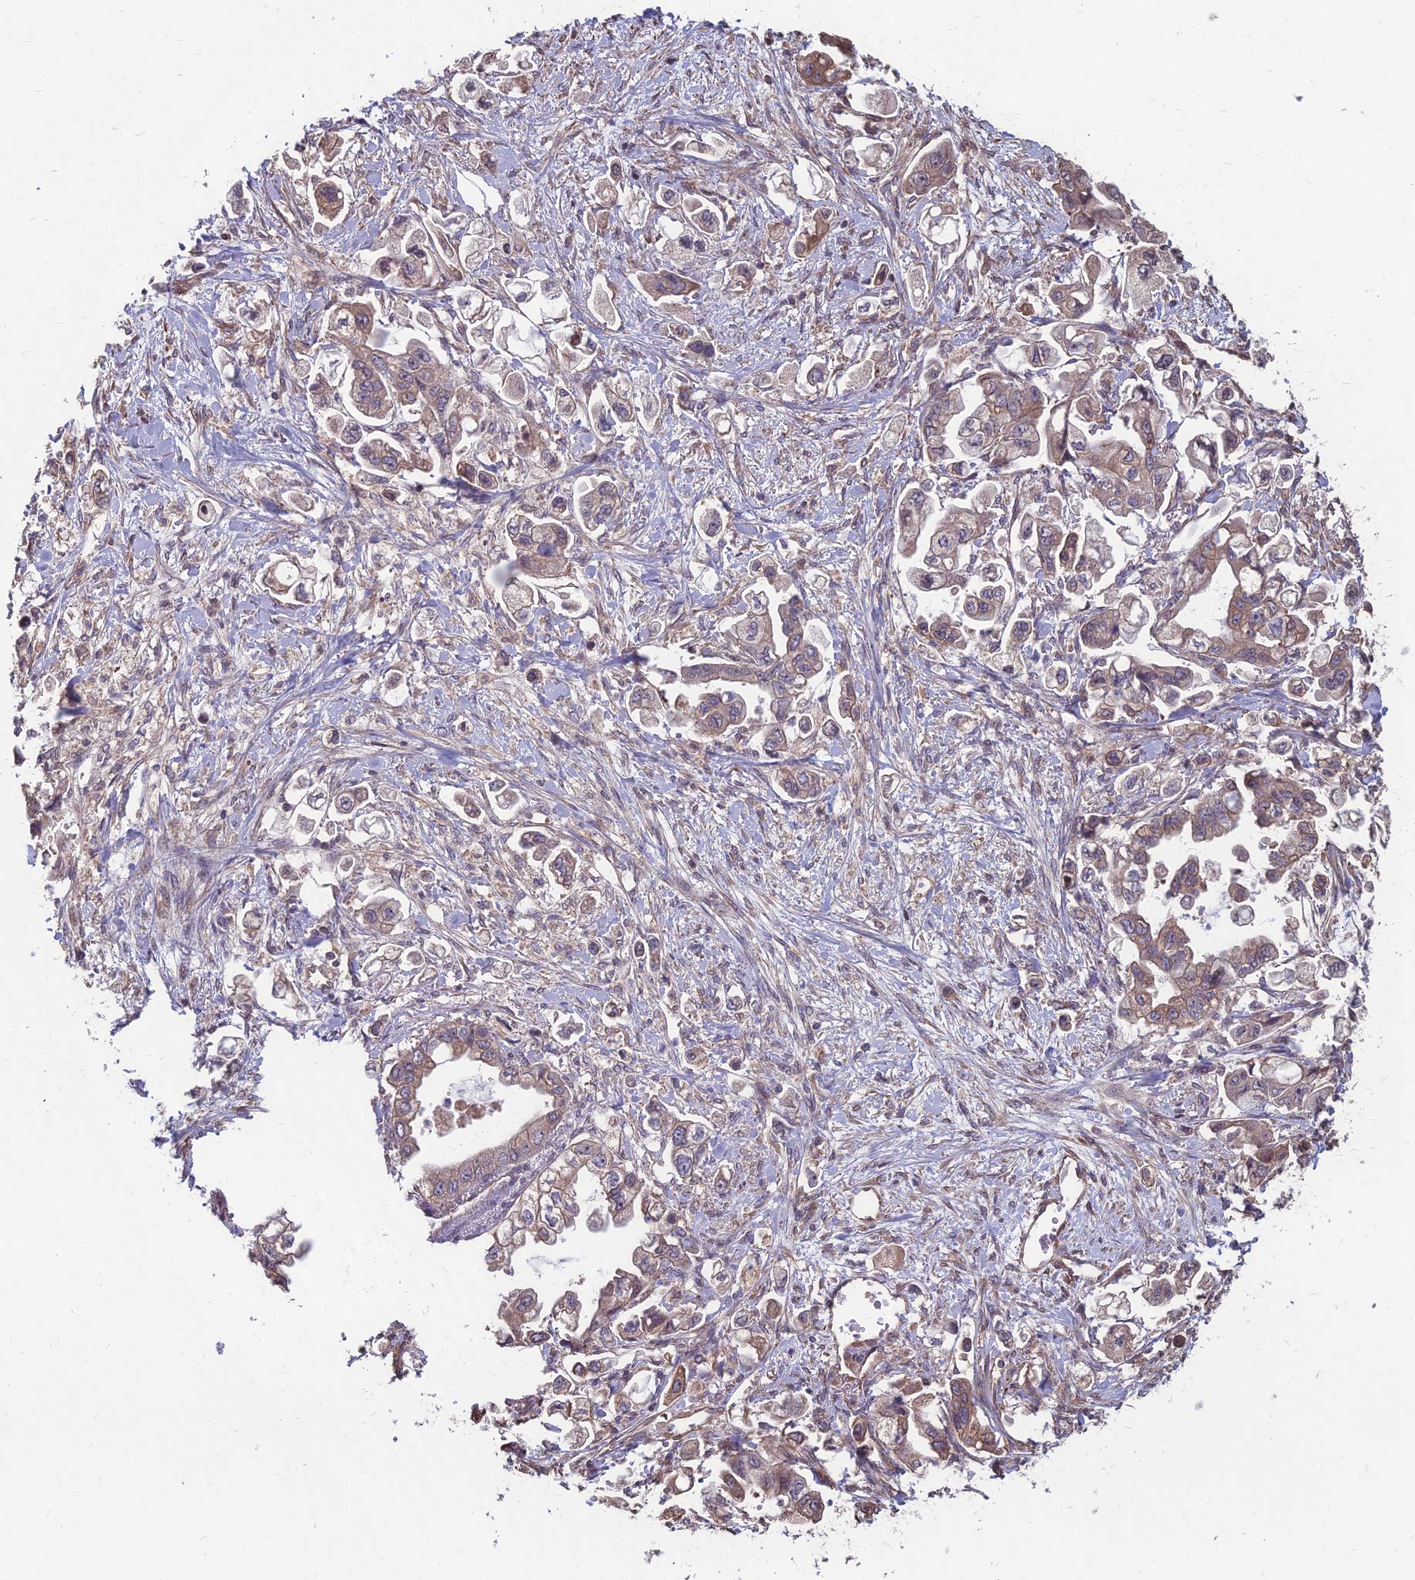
{"staining": {"intensity": "moderate", "quantity": "<25%", "location": "cytoplasmic/membranous"}, "tissue": "stomach cancer", "cell_type": "Tumor cells", "image_type": "cancer", "snomed": [{"axis": "morphology", "description": "Adenocarcinoma, NOS"}, {"axis": "topography", "description": "Stomach"}], "caption": "The histopathology image reveals a brown stain indicating the presence of a protein in the cytoplasmic/membranous of tumor cells in stomach cancer (adenocarcinoma).", "gene": "LSM6", "patient": {"sex": "male", "age": 62}}